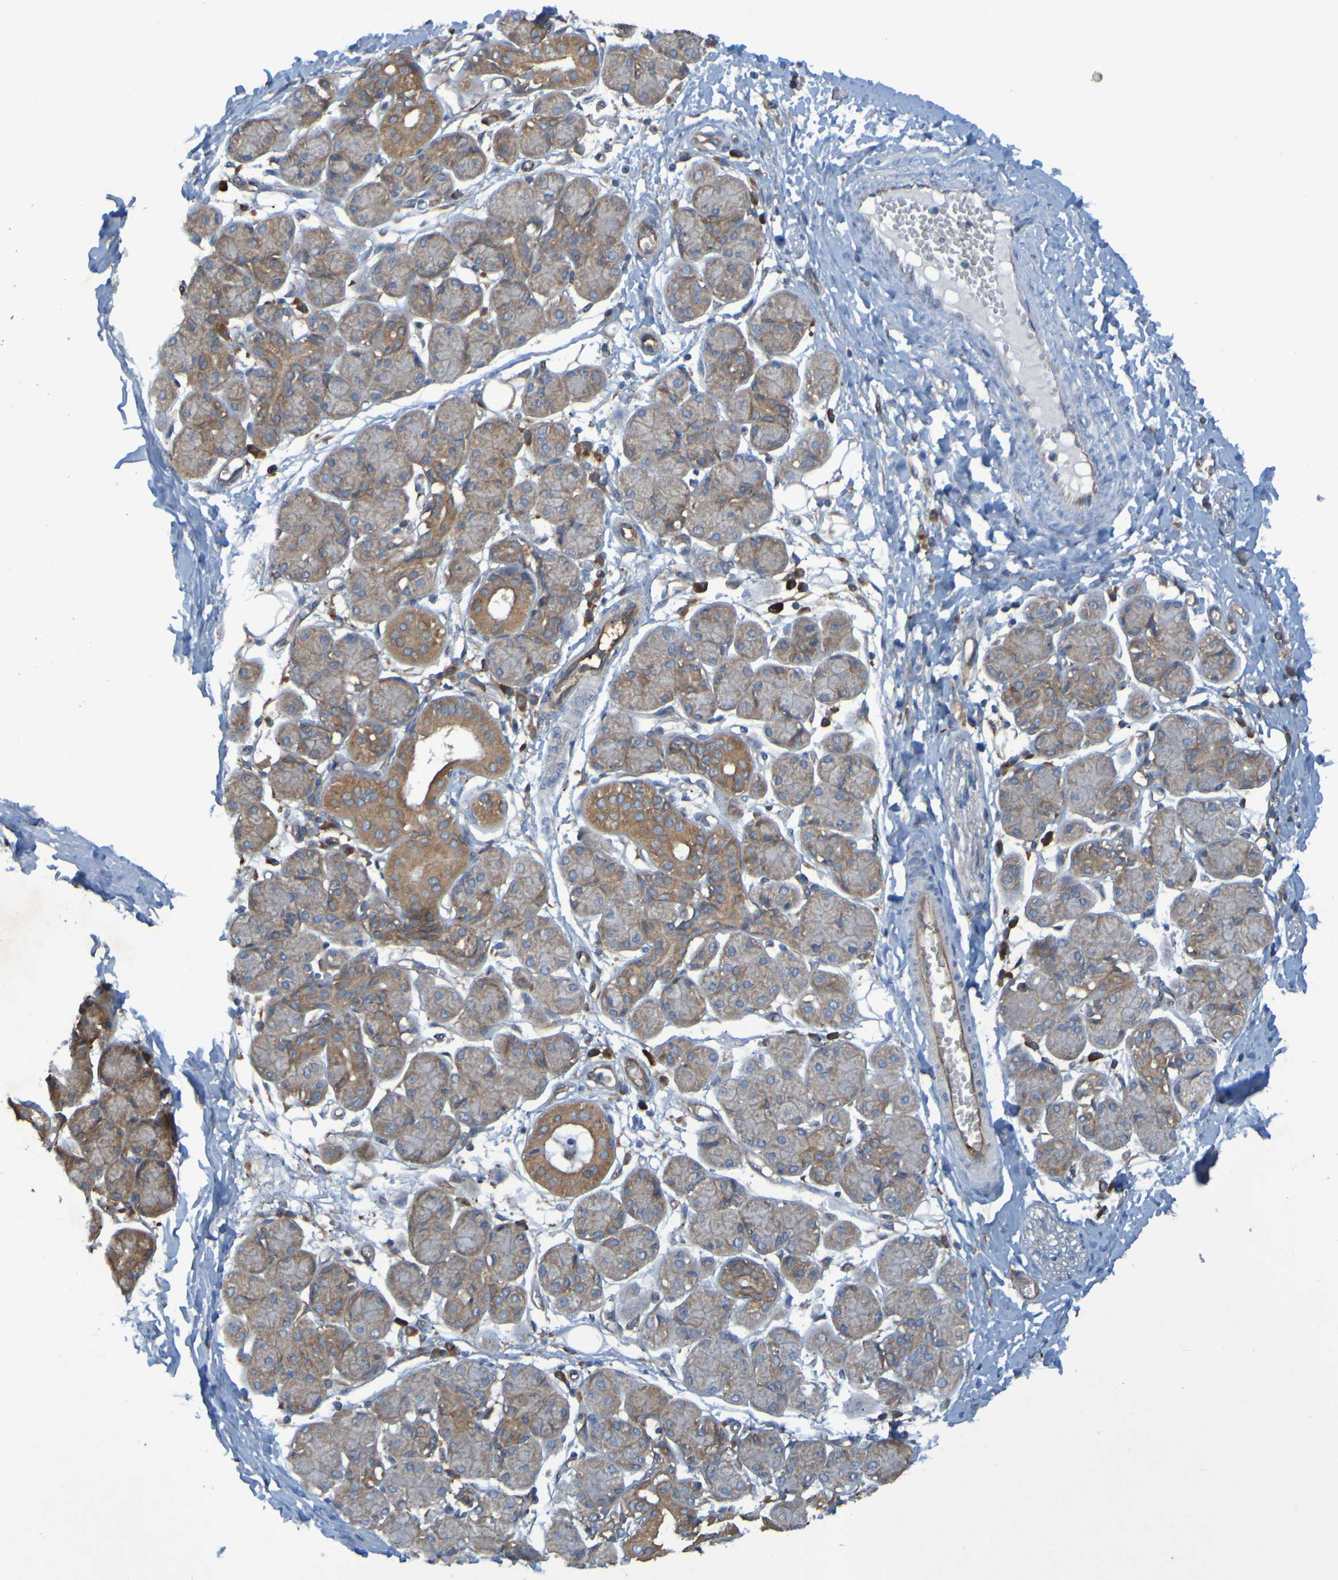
{"staining": {"intensity": "moderate", "quantity": ">75%", "location": "cytoplasmic/membranous"}, "tissue": "salivary gland", "cell_type": "Glandular cells", "image_type": "normal", "snomed": [{"axis": "morphology", "description": "Normal tissue, NOS"}, {"axis": "morphology", "description": "Inflammation, NOS"}, {"axis": "topography", "description": "Lymph node"}, {"axis": "topography", "description": "Salivary gland"}], "caption": "Unremarkable salivary gland demonstrates moderate cytoplasmic/membranous staining in about >75% of glandular cells.", "gene": "DNAJC4", "patient": {"sex": "male", "age": 3}}